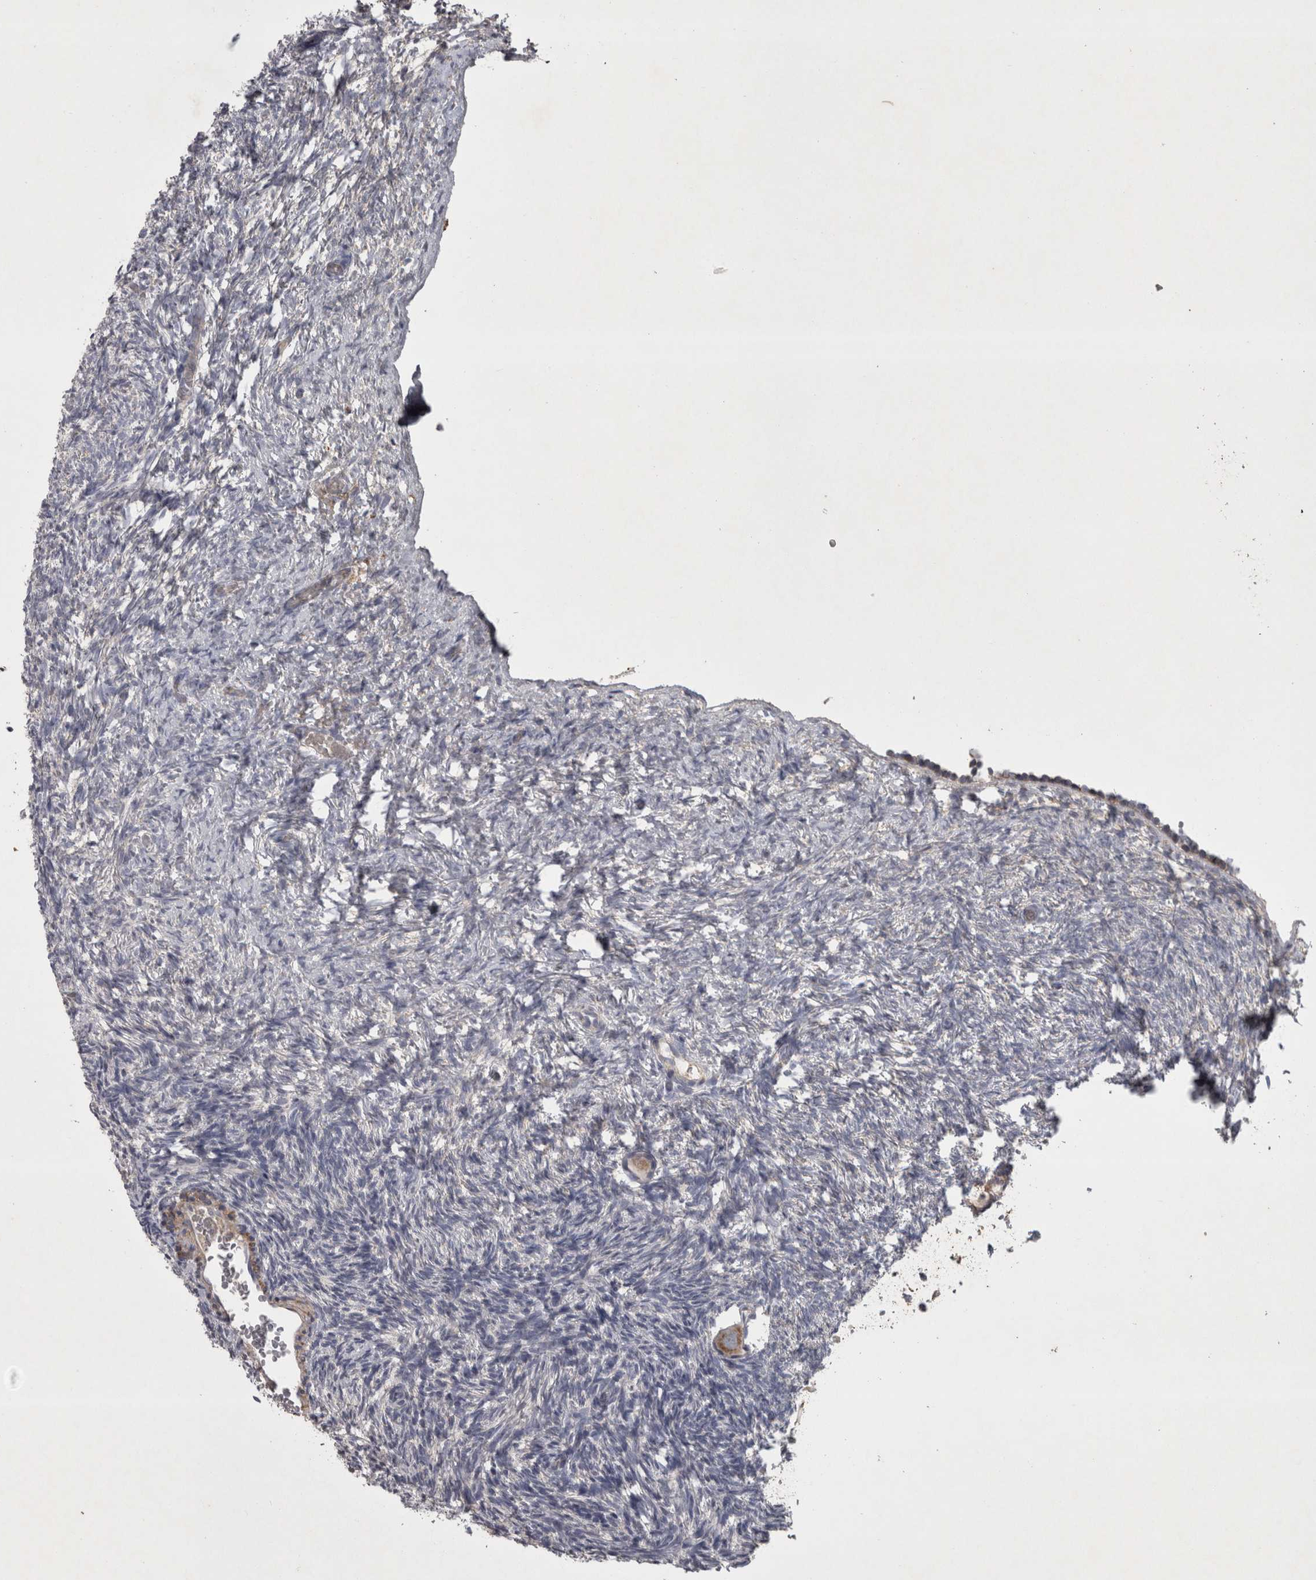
{"staining": {"intensity": "moderate", "quantity": ">75%", "location": "cytoplasmic/membranous"}, "tissue": "ovary", "cell_type": "Follicle cells", "image_type": "normal", "snomed": [{"axis": "morphology", "description": "Normal tissue, NOS"}, {"axis": "topography", "description": "Ovary"}], "caption": "Protein analysis of normal ovary displays moderate cytoplasmic/membranous staining in about >75% of follicle cells. The staining was performed using DAB (3,3'-diaminobenzidine), with brown indicating positive protein expression. Nuclei are stained blue with hematoxylin.", "gene": "DBT", "patient": {"sex": "female", "age": 34}}